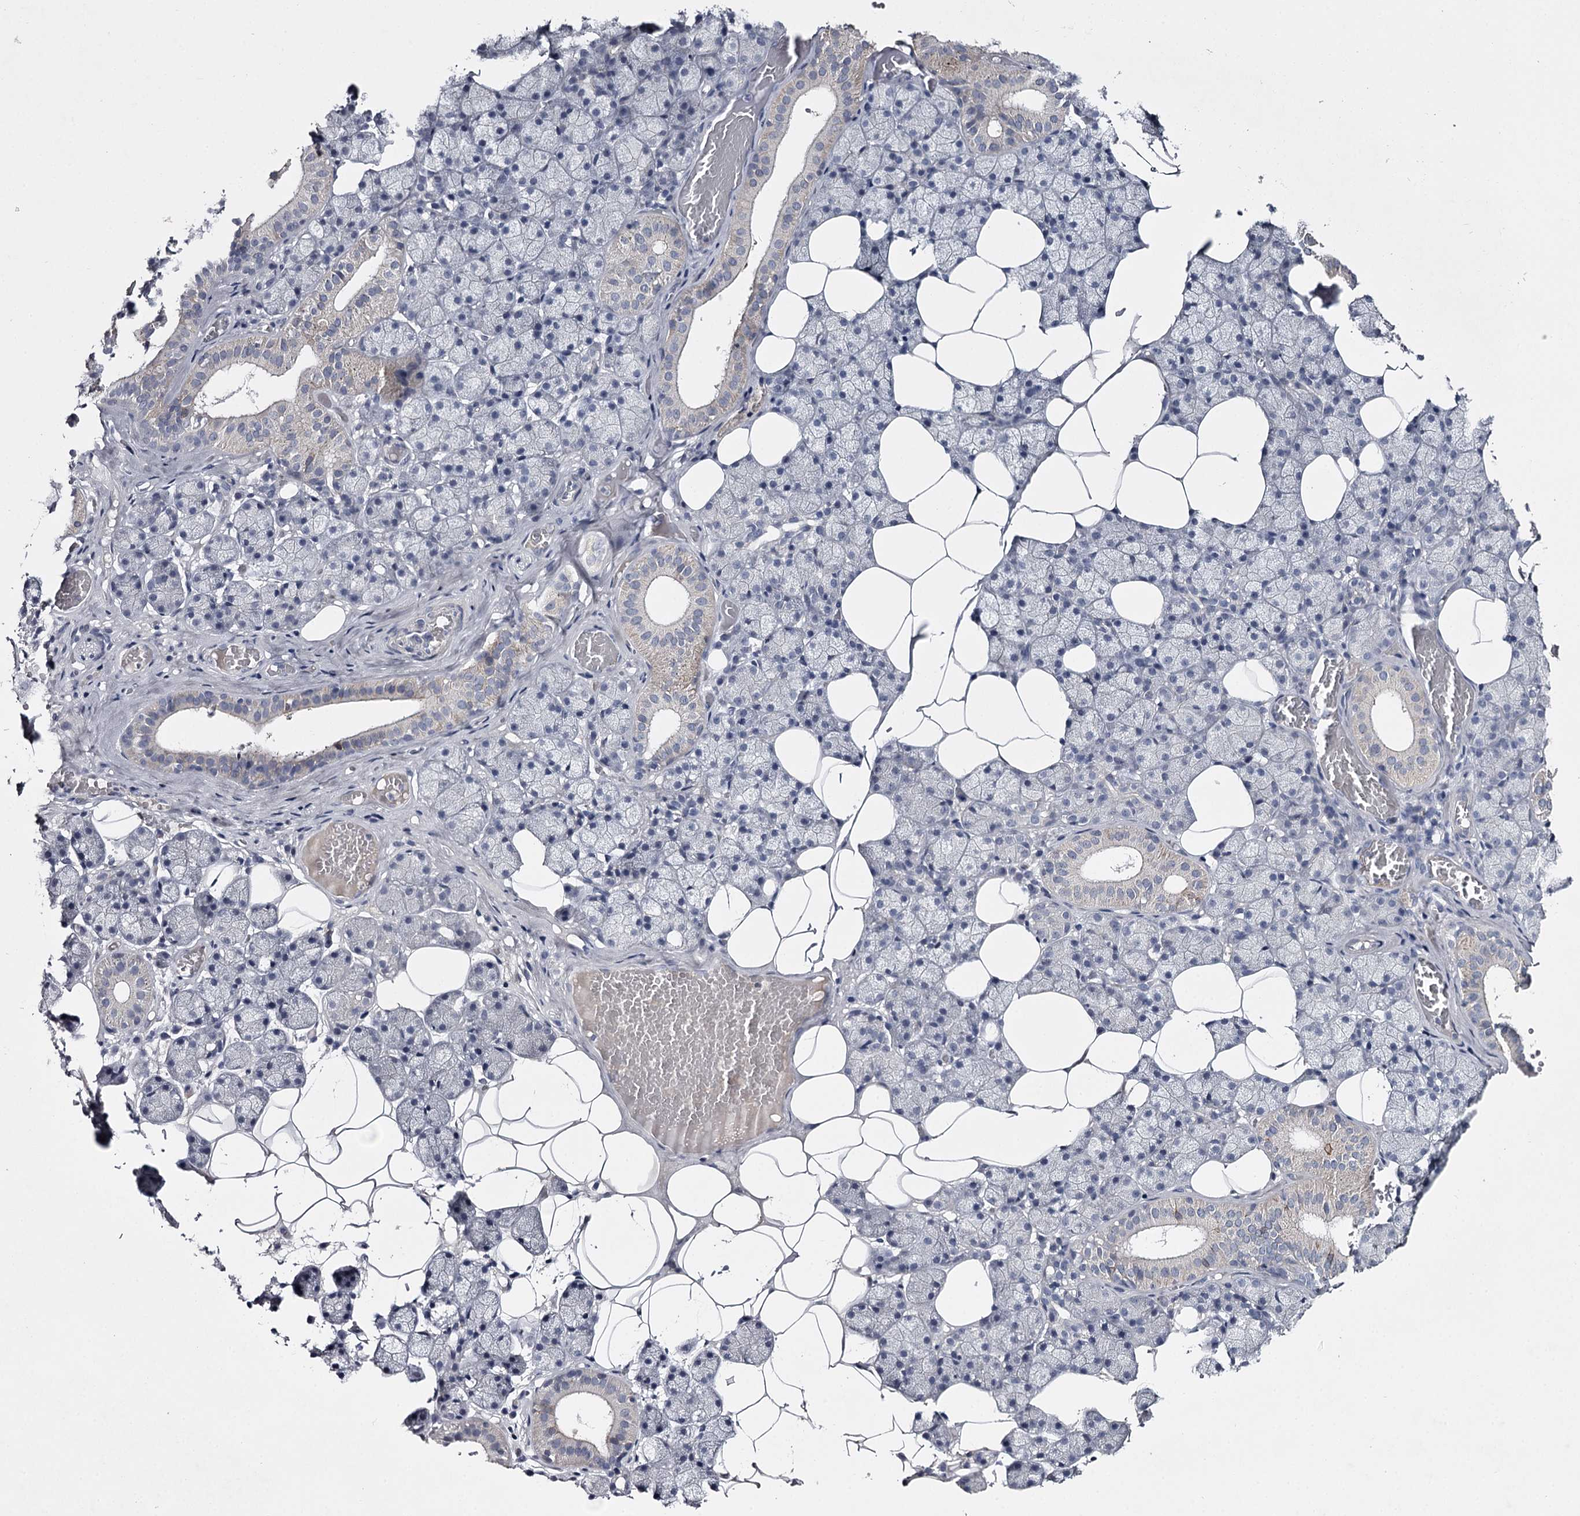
{"staining": {"intensity": "negative", "quantity": "none", "location": "none"}, "tissue": "salivary gland", "cell_type": "Glandular cells", "image_type": "normal", "snomed": [{"axis": "morphology", "description": "Normal tissue, NOS"}, {"axis": "topography", "description": "Salivary gland"}], "caption": "The IHC photomicrograph has no significant expression in glandular cells of salivary gland. Brightfield microscopy of immunohistochemistry stained with DAB (brown) and hematoxylin (blue), captured at high magnification.", "gene": "FDXACB1", "patient": {"sex": "female", "age": 33}}